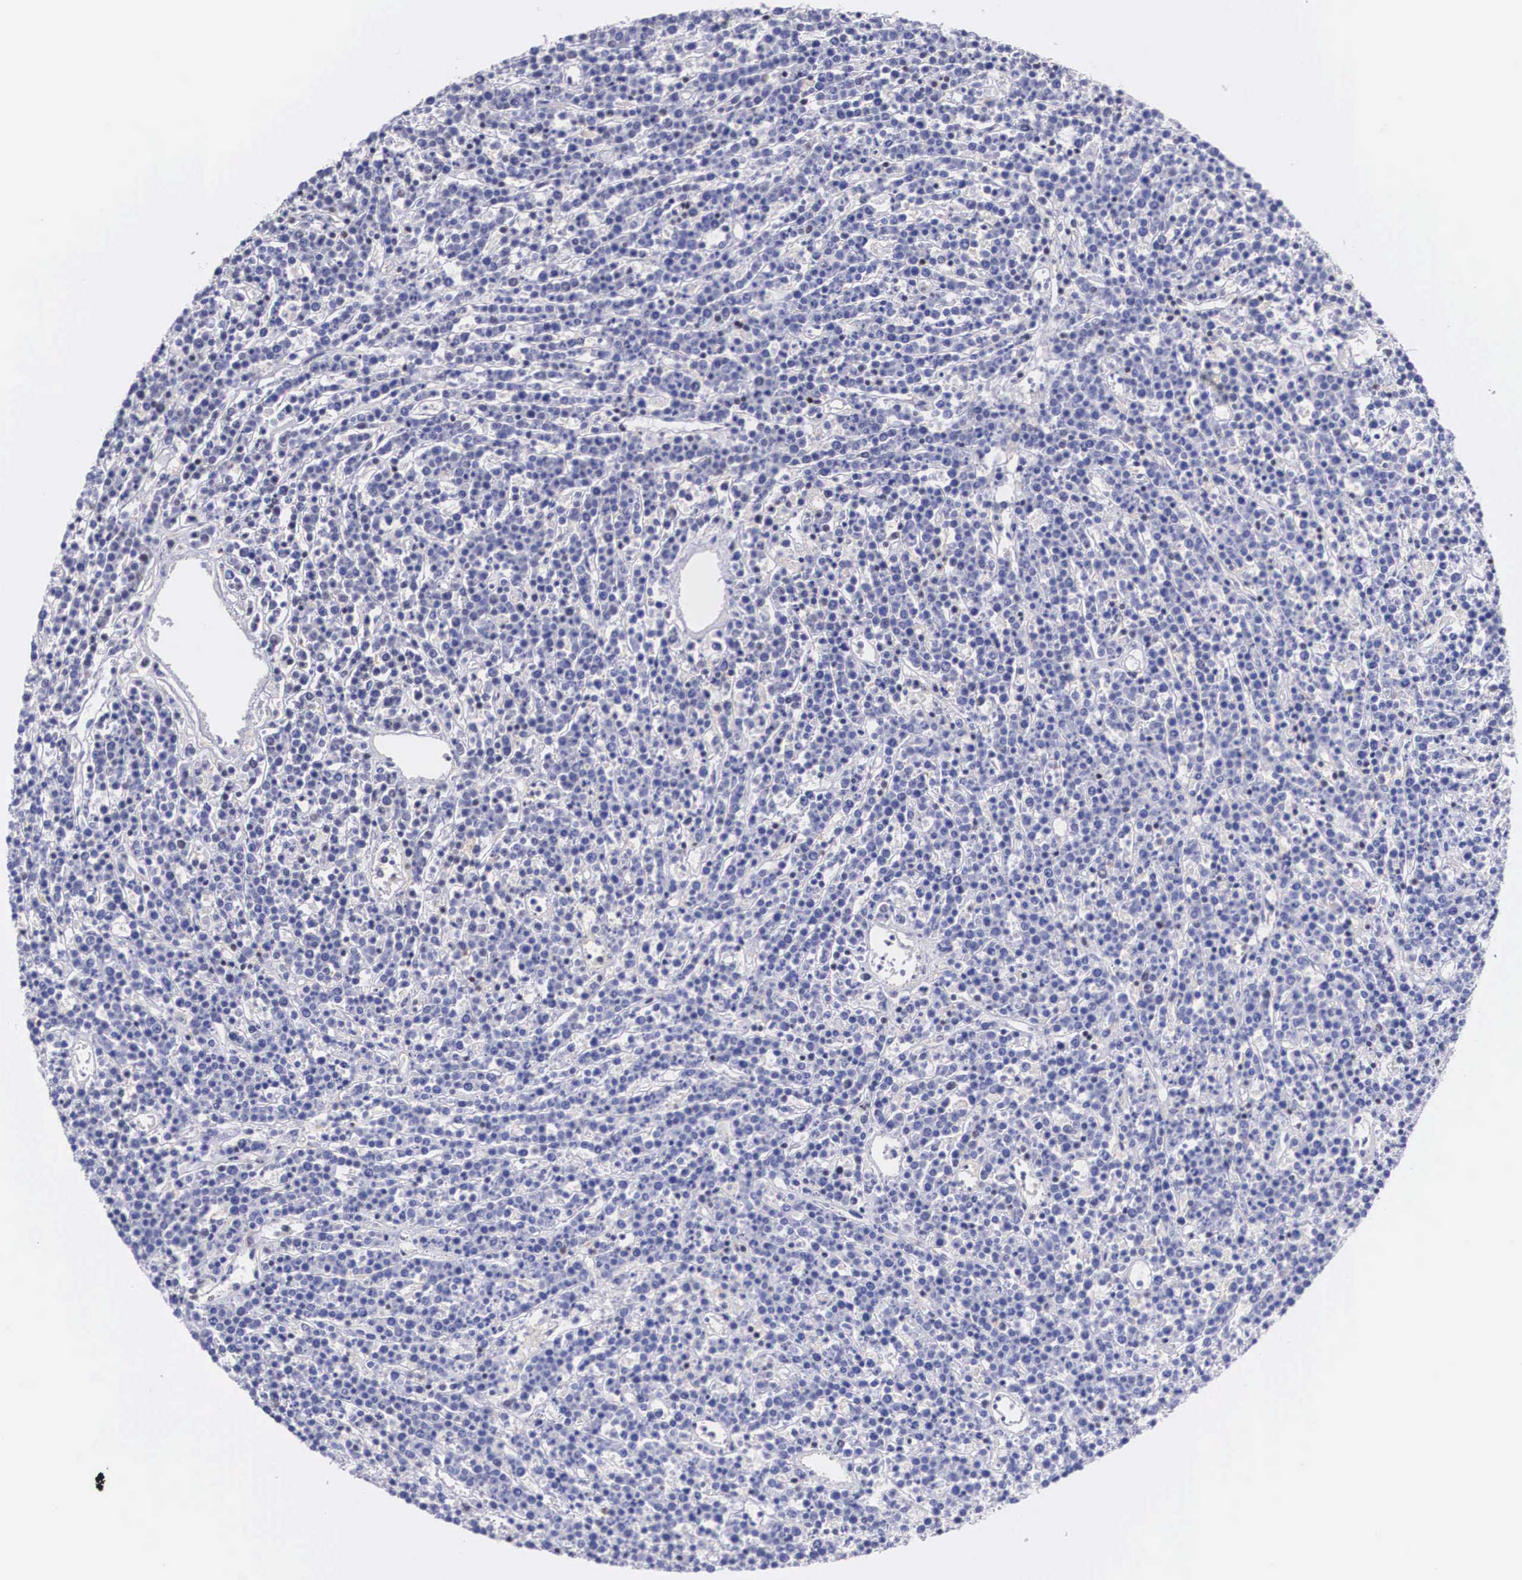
{"staining": {"intensity": "negative", "quantity": "none", "location": "none"}, "tissue": "lymphoma", "cell_type": "Tumor cells", "image_type": "cancer", "snomed": [{"axis": "morphology", "description": "Malignant lymphoma, non-Hodgkin's type, High grade"}, {"axis": "topography", "description": "Ovary"}], "caption": "High-grade malignant lymphoma, non-Hodgkin's type was stained to show a protein in brown. There is no significant staining in tumor cells.", "gene": "NR4A2", "patient": {"sex": "female", "age": 56}}